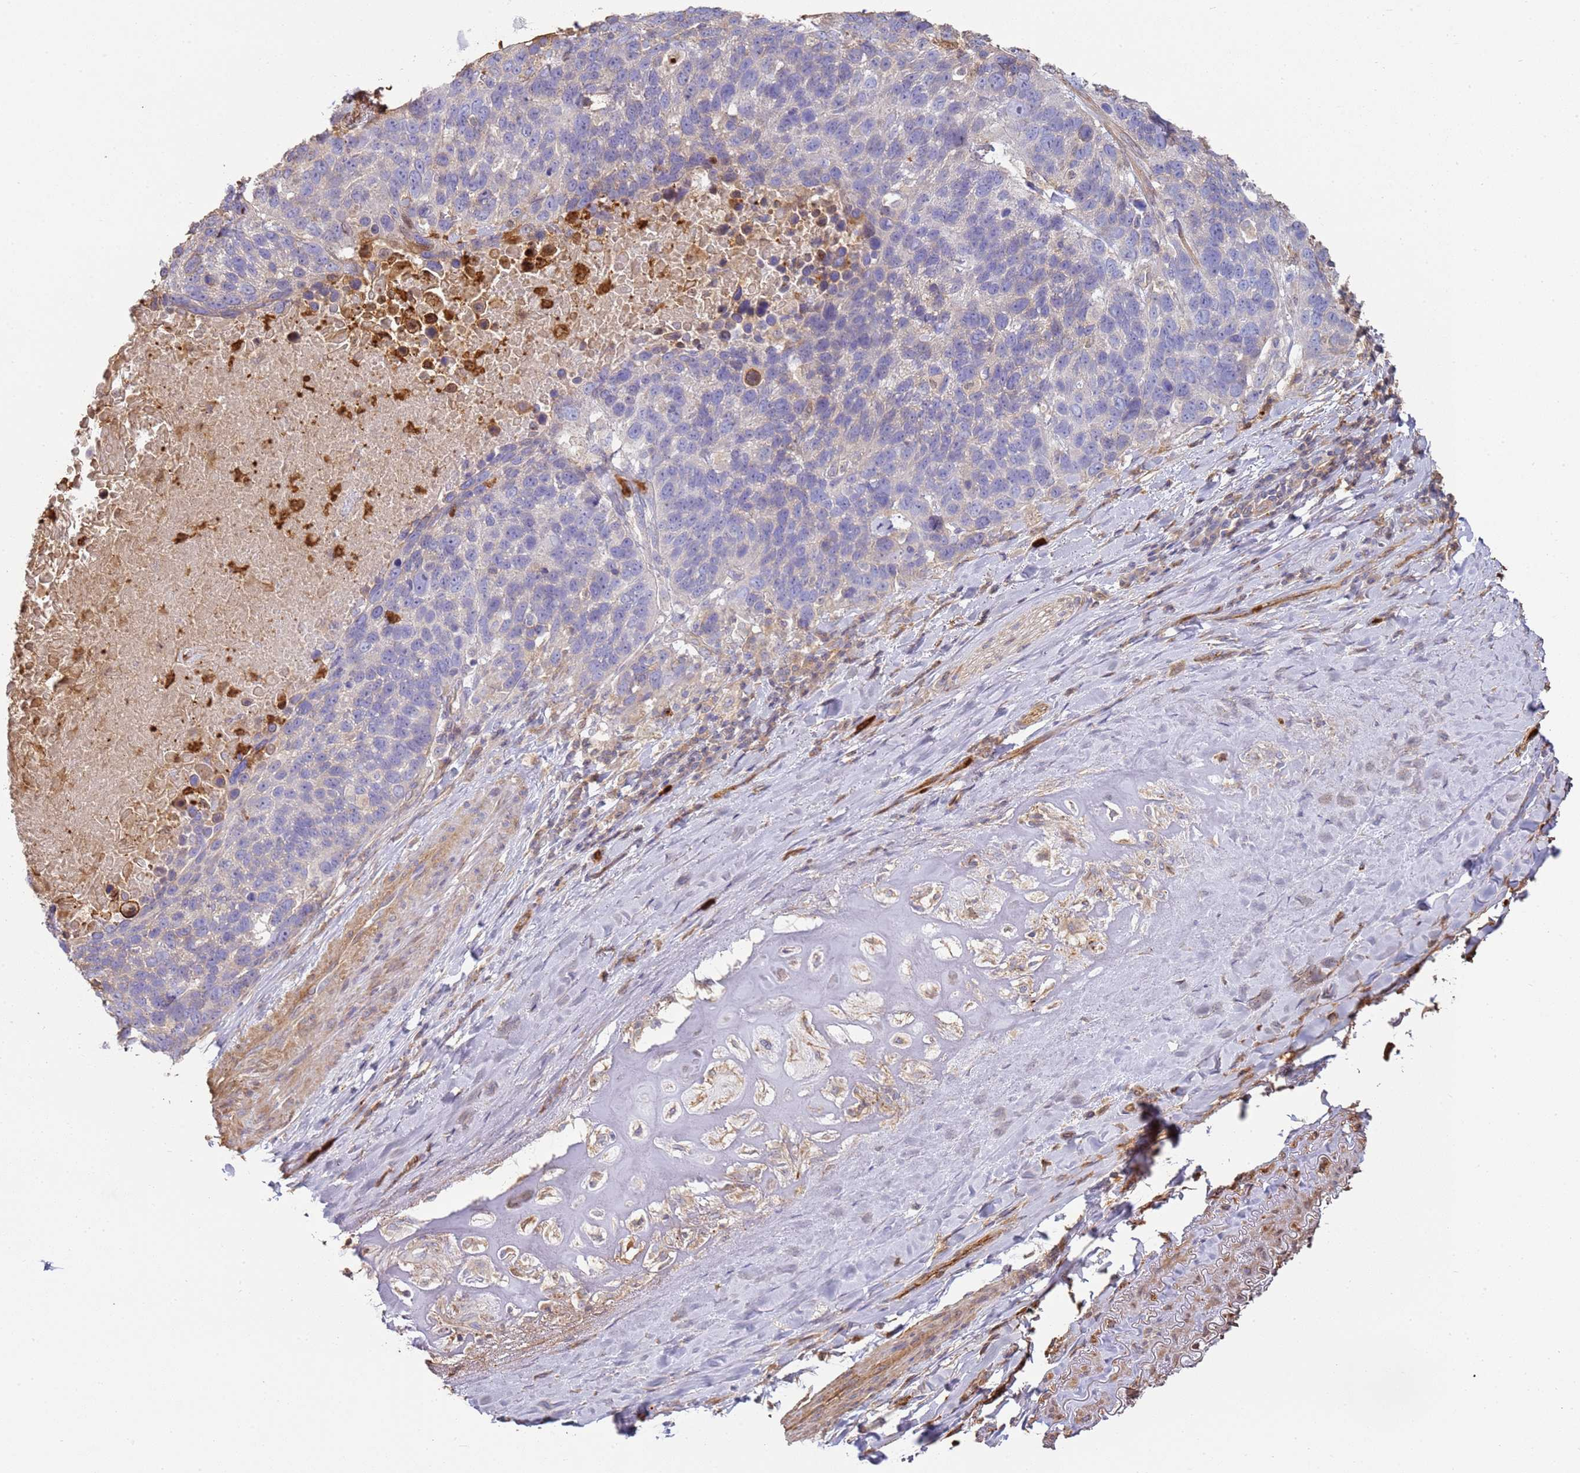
{"staining": {"intensity": "negative", "quantity": "none", "location": "none"}, "tissue": "lung cancer", "cell_type": "Tumor cells", "image_type": "cancer", "snomed": [{"axis": "morphology", "description": "Squamous cell carcinoma, NOS"}, {"axis": "topography", "description": "Lung"}], "caption": "High power microscopy histopathology image of an immunohistochemistry image of lung cancer (squamous cell carcinoma), revealing no significant staining in tumor cells.", "gene": "NDUFAF4", "patient": {"sex": "male", "age": 66}}